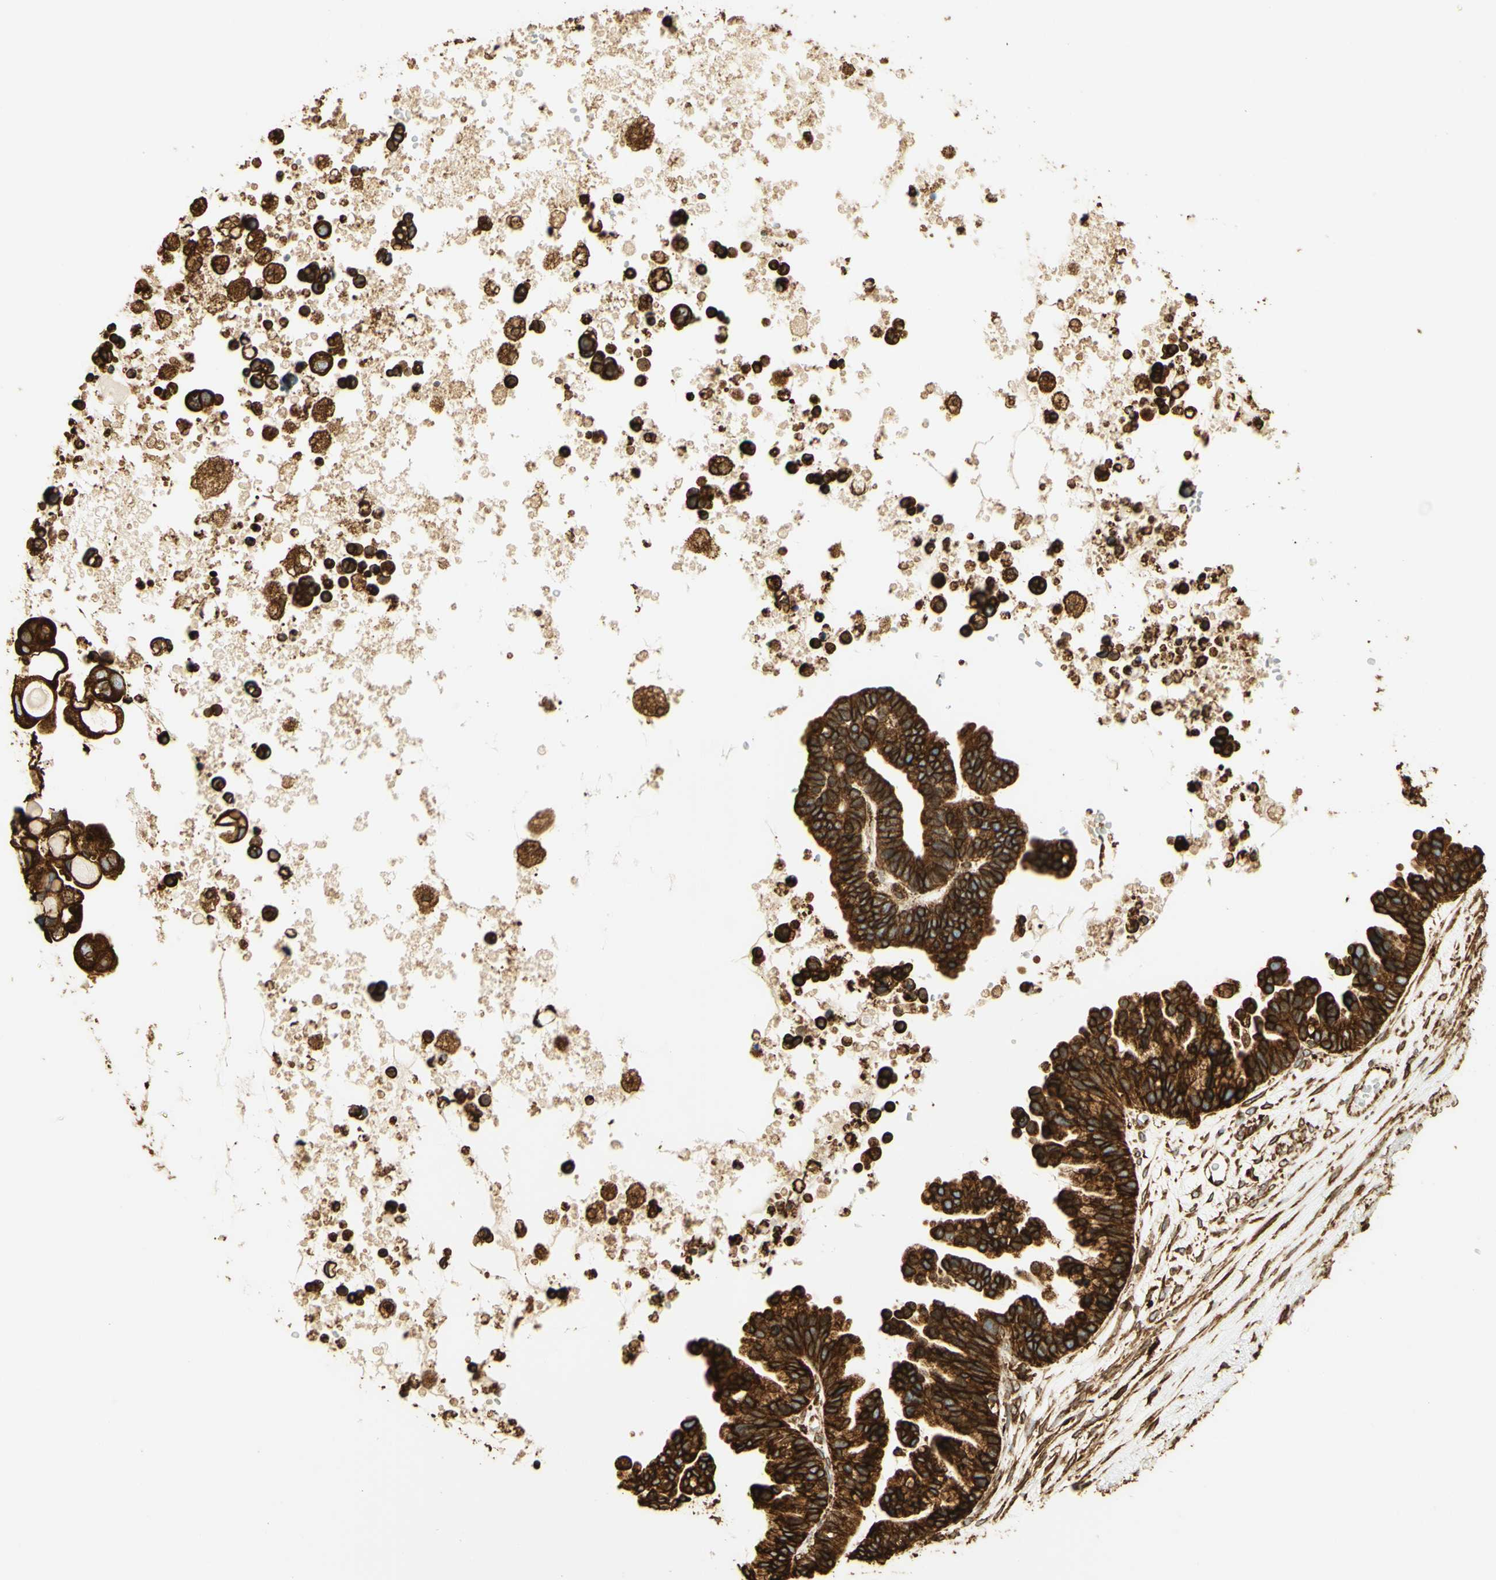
{"staining": {"intensity": "strong", "quantity": ">75%", "location": "cytoplasmic/membranous"}, "tissue": "ovarian cancer", "cell_type": "Tumor cells", "image_type": "cancer", "snomed": [{"axis": "morphology", "description": "Cystadenocarcinoma, serous, NOS"}, {"axis": "topography", "description": "Ovary"}], "caption": "Immunohistochemistry staining of ovarian cancer, which reveals high levels of strong cytoplasmic/membranous positivity in approximately >75% of tumor cells indicating strong cytoplasmic/membranous protein expression. The staining was performed using DAB (3,3'-diaminobenzidine) (brown) for protein detection and nuclei were counterstained in hematoxylin (blue).", "gene": "CANX", "patient": {"sex": "female", "age": 56}}